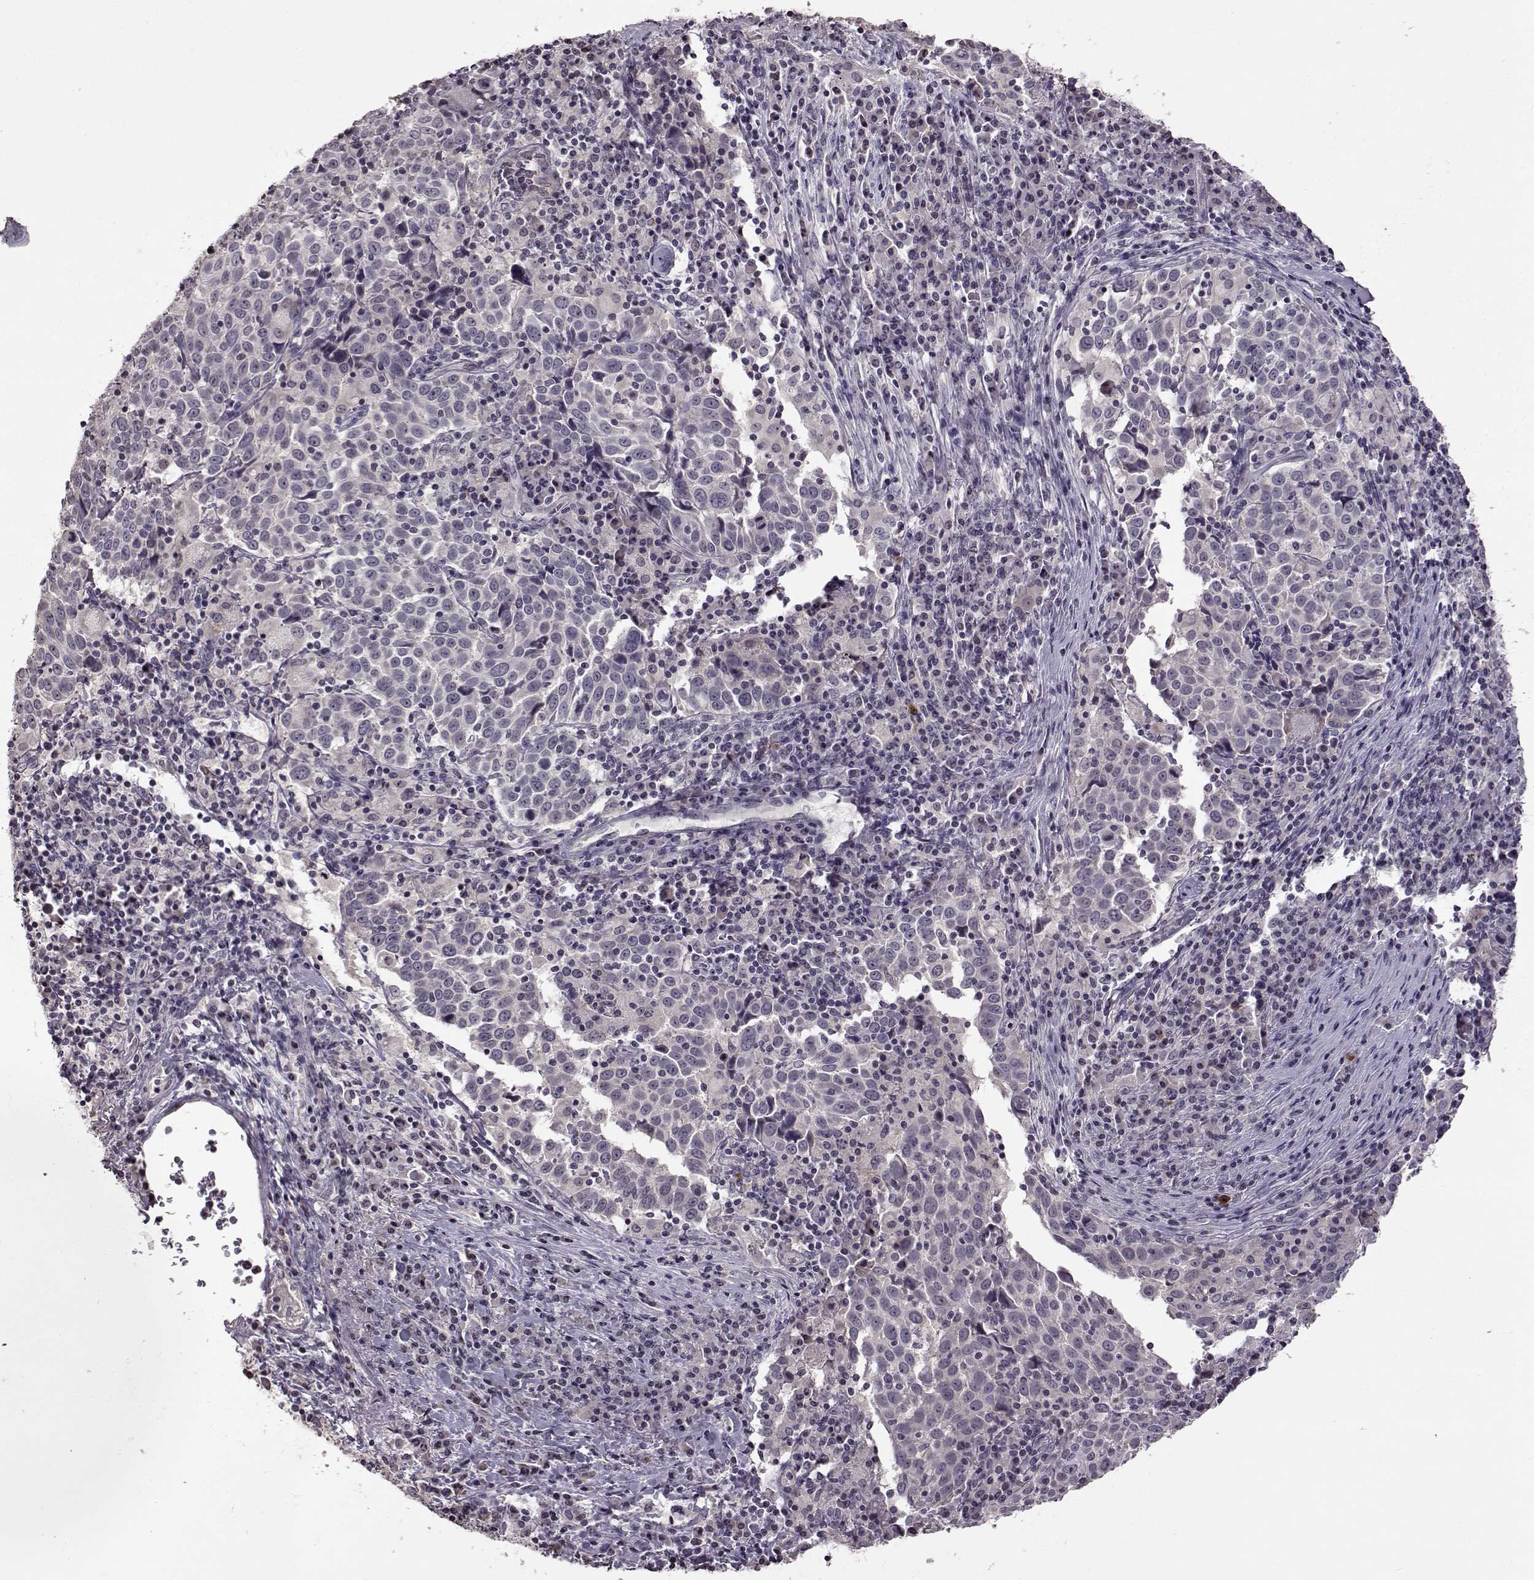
{"staining": {"intensity": "negative", "quantity": "none", "location": "none"}, "tissue": "lung cancer", "cell_type": "Tumor cells", "image_type": "cancer", "snomed": [{"axis": "morphology", "description": "Squamous cell carcinoma, NOS"}, {"axis": "topography", "description": "Lung"}], "caption": "A micrograph of human lung cancer is negative for staining in tumor cells. The staining is performed using DAB (3,3'-diaminobenzidine) brown chromogen with nuclei counter-stained in using hematoxylin.", "gene": "FSHB", "patient": {"sex": "male", "age": 57}}